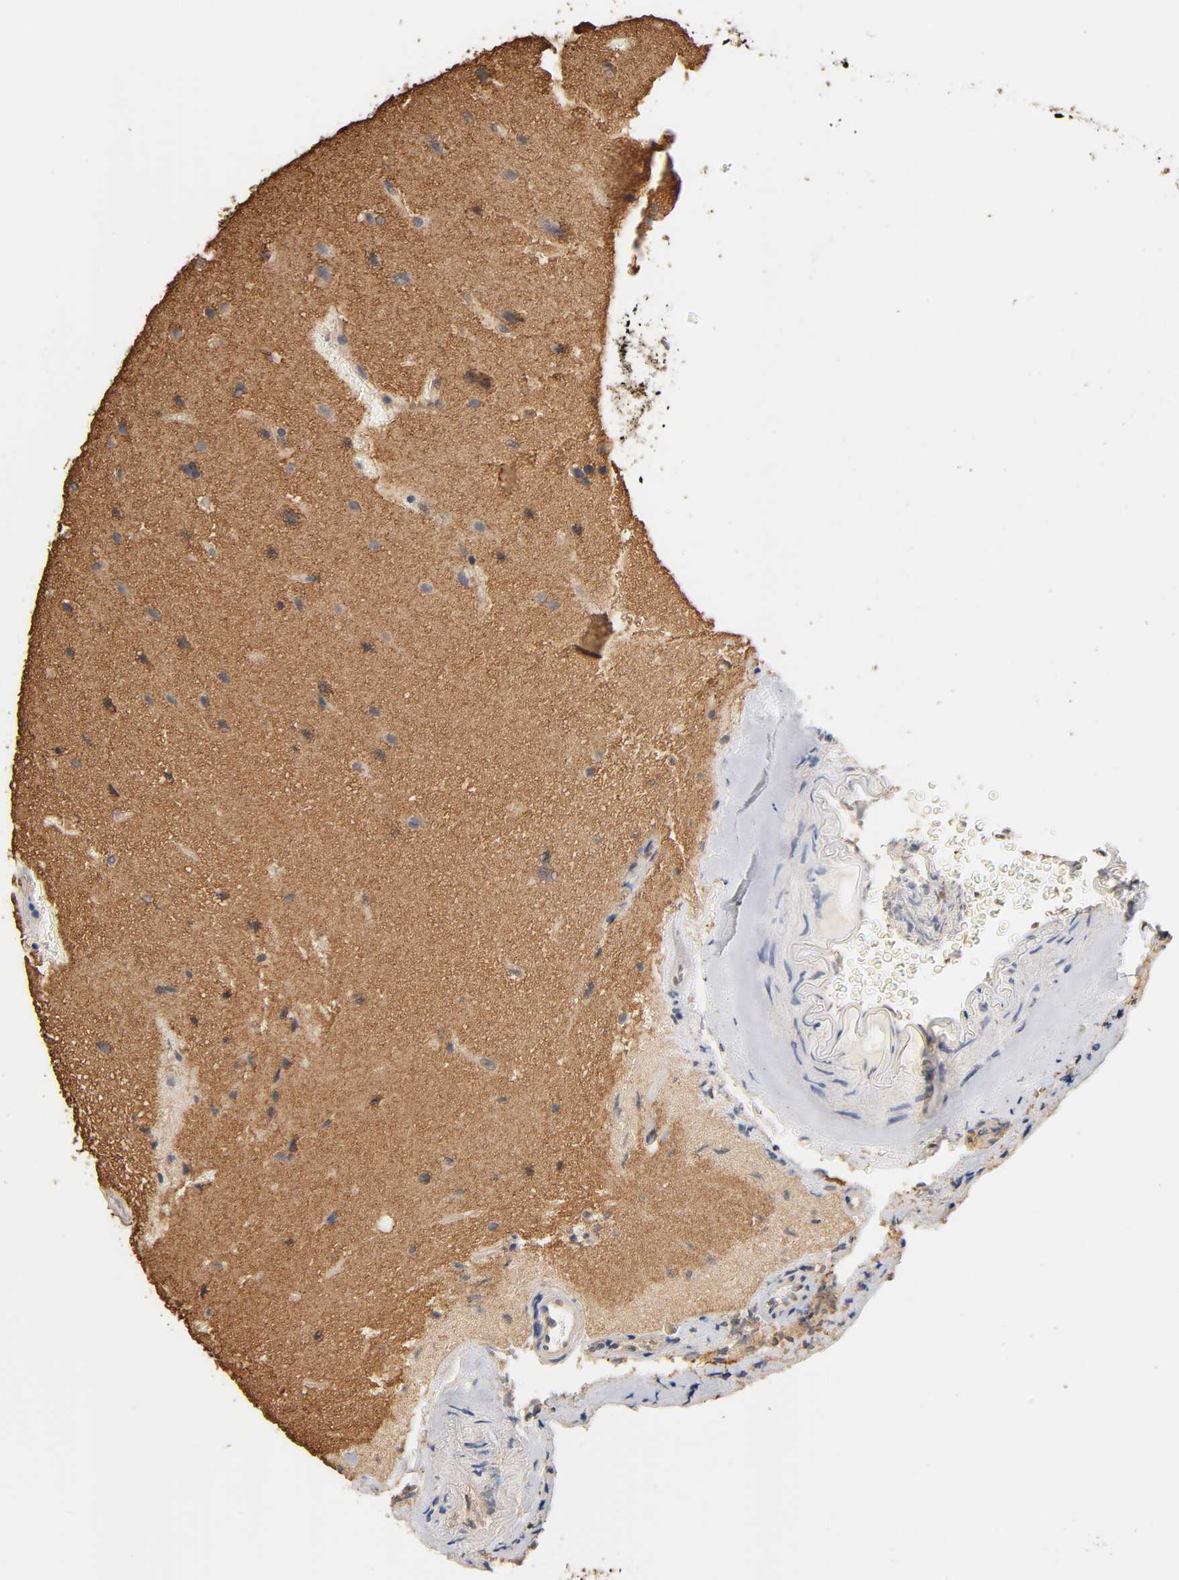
{"staining": {"intensity": "moderate", "quantity": ">75%", "location": "cytoplasmic/membranous"}, "tissue": "glioma", "cell_type": "Tumor cells", "image_type": "cancer", "snomed": [{"axis": "morphology", "description": "Glioma, malignant, Low grade"}, {"axis": "topography", "description": "Cerebral cortex"}], "caption": "Tumor cells display medium levels of moderate cytoplasmic/membranous positivity in approximately >75% of cells in human malignant glioma (low-grade).", "gene": "PKN1", "patient": {"sex": "female", "age": 47}}